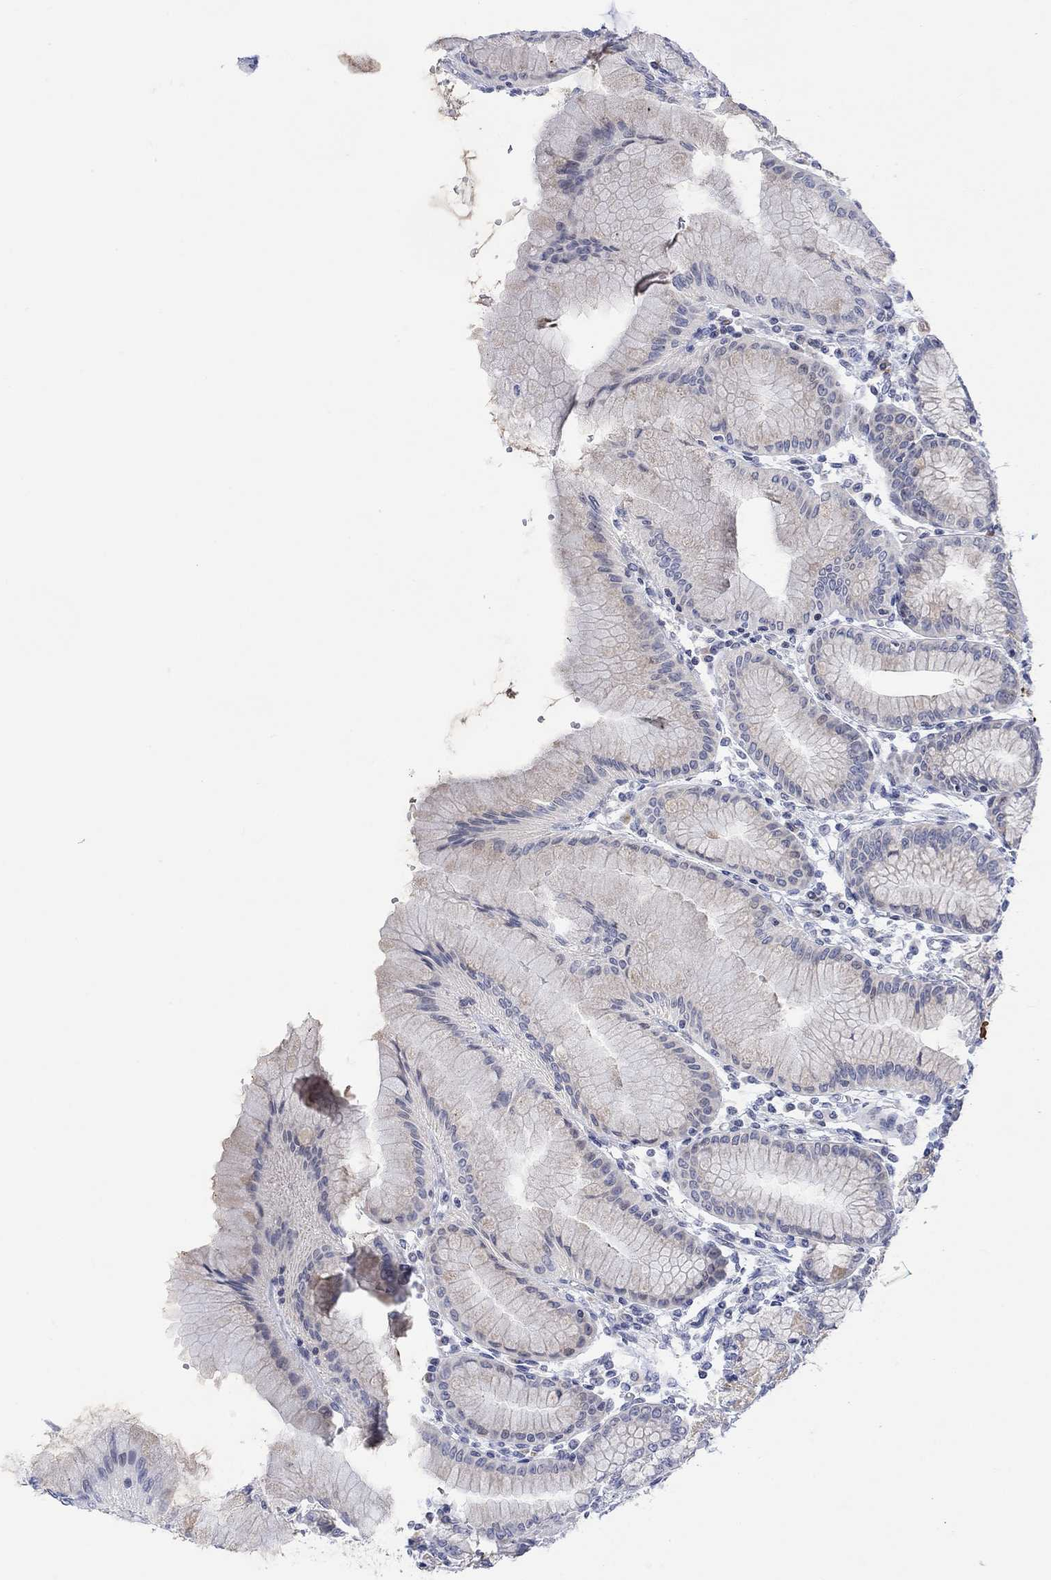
{"staining": {"intensity": "moderate", "quantity": "<25%", "location": "cytoplasmic/membranous"}, "tissue": "stomach", "cell_type": "Glandular cells", "image_type": "normal", "snomed": [{"axis": "morphology", "description": "Normal tissue, NOS"}, {"axis": "topography", "description": "Skeletal muscle"}, {"axis": "topography", "description": "Stomach"}], "caption": "Moderate cytoplasmic/membranous expression is seen in approximately <25% of glandular cells in unremarkable stomach.", "gene": "DCX", "patient": {"sex": "female", "age": 57}}